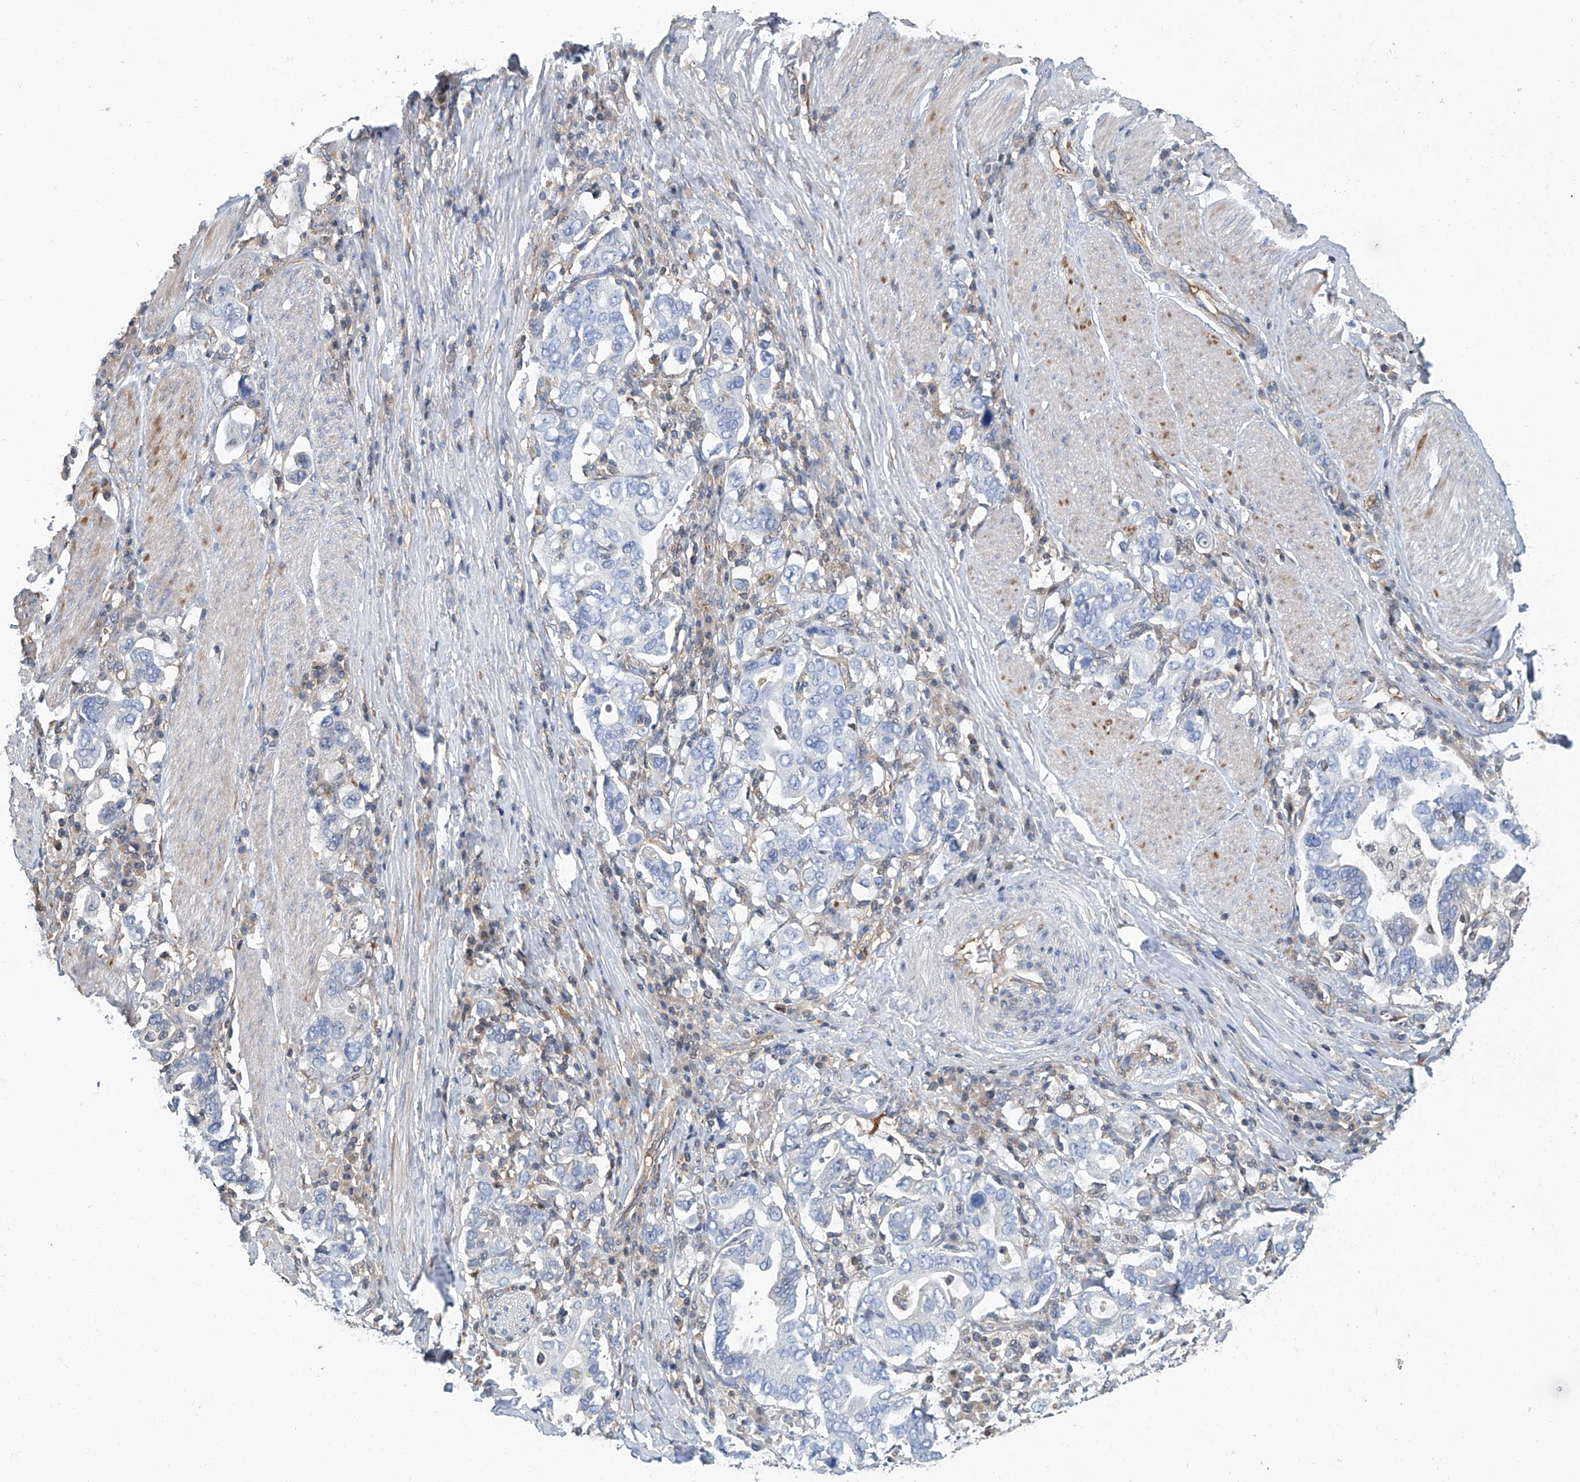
{"staining": {"intensity": "negative", "quantity": "none", "location": "none"}, "tissue": "stomach cancer", "cell_type": "Tumor cells", "image_type": "cancer", "snomed": [{"axis": "morphology", "description": "Adenocarcinoma, NOS"}, {"axis": "topography", "description": "Stomach, upper"}], "caption": "IHC of human stomach cancer (adenocarcinoma) exhibits no expression in tumor cells. (DAB IHC visualized using brightfield microscopy, high magnification).", "gene": "PSMB10", "patient": {"sex": "male", "age": 62}}